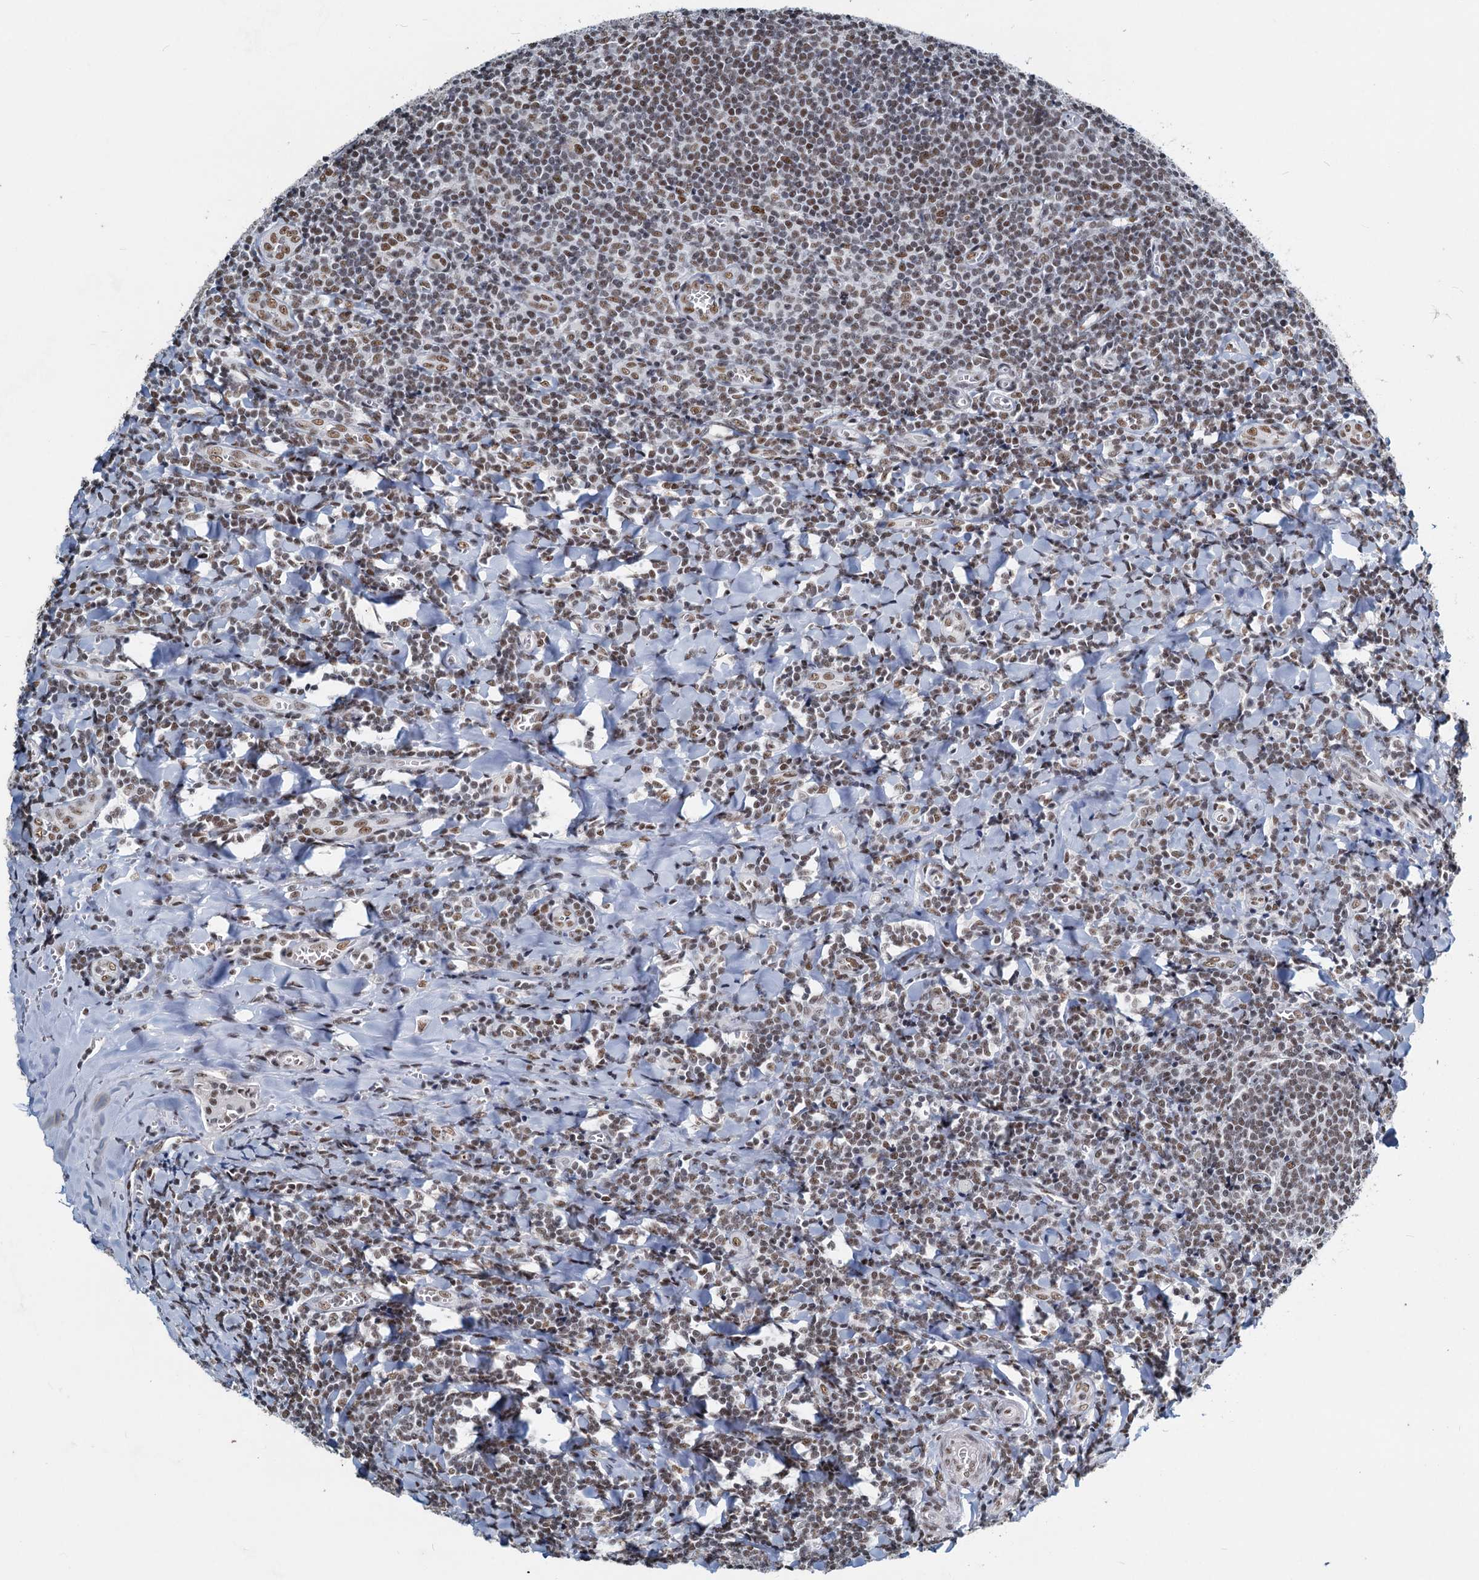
{"staining": {"intensity": "weak", "quantity": "25%-75%", "location": "nuclear"}, "tissue": "tonsil", "cell_type": "Germinal center cells", "image_type": "normal", "snomed": [{"axis": "morphology", "description": "Normal tissue, NOS"}, {"axis": "topography", "description": "Tonsil"}], "caption": "A low amount of weak nuclear positivity is seen in approximately 25%-75% of germinal center cells in unremarkable tonsil. Using DAB (3,3'-diaminobenzidine) (brown) and hematoxylin (blue) stains, captured at high magnification using brightfield microscopy.", "gene": "METTL14", "patient": {"sex": "male", "age": 27}}